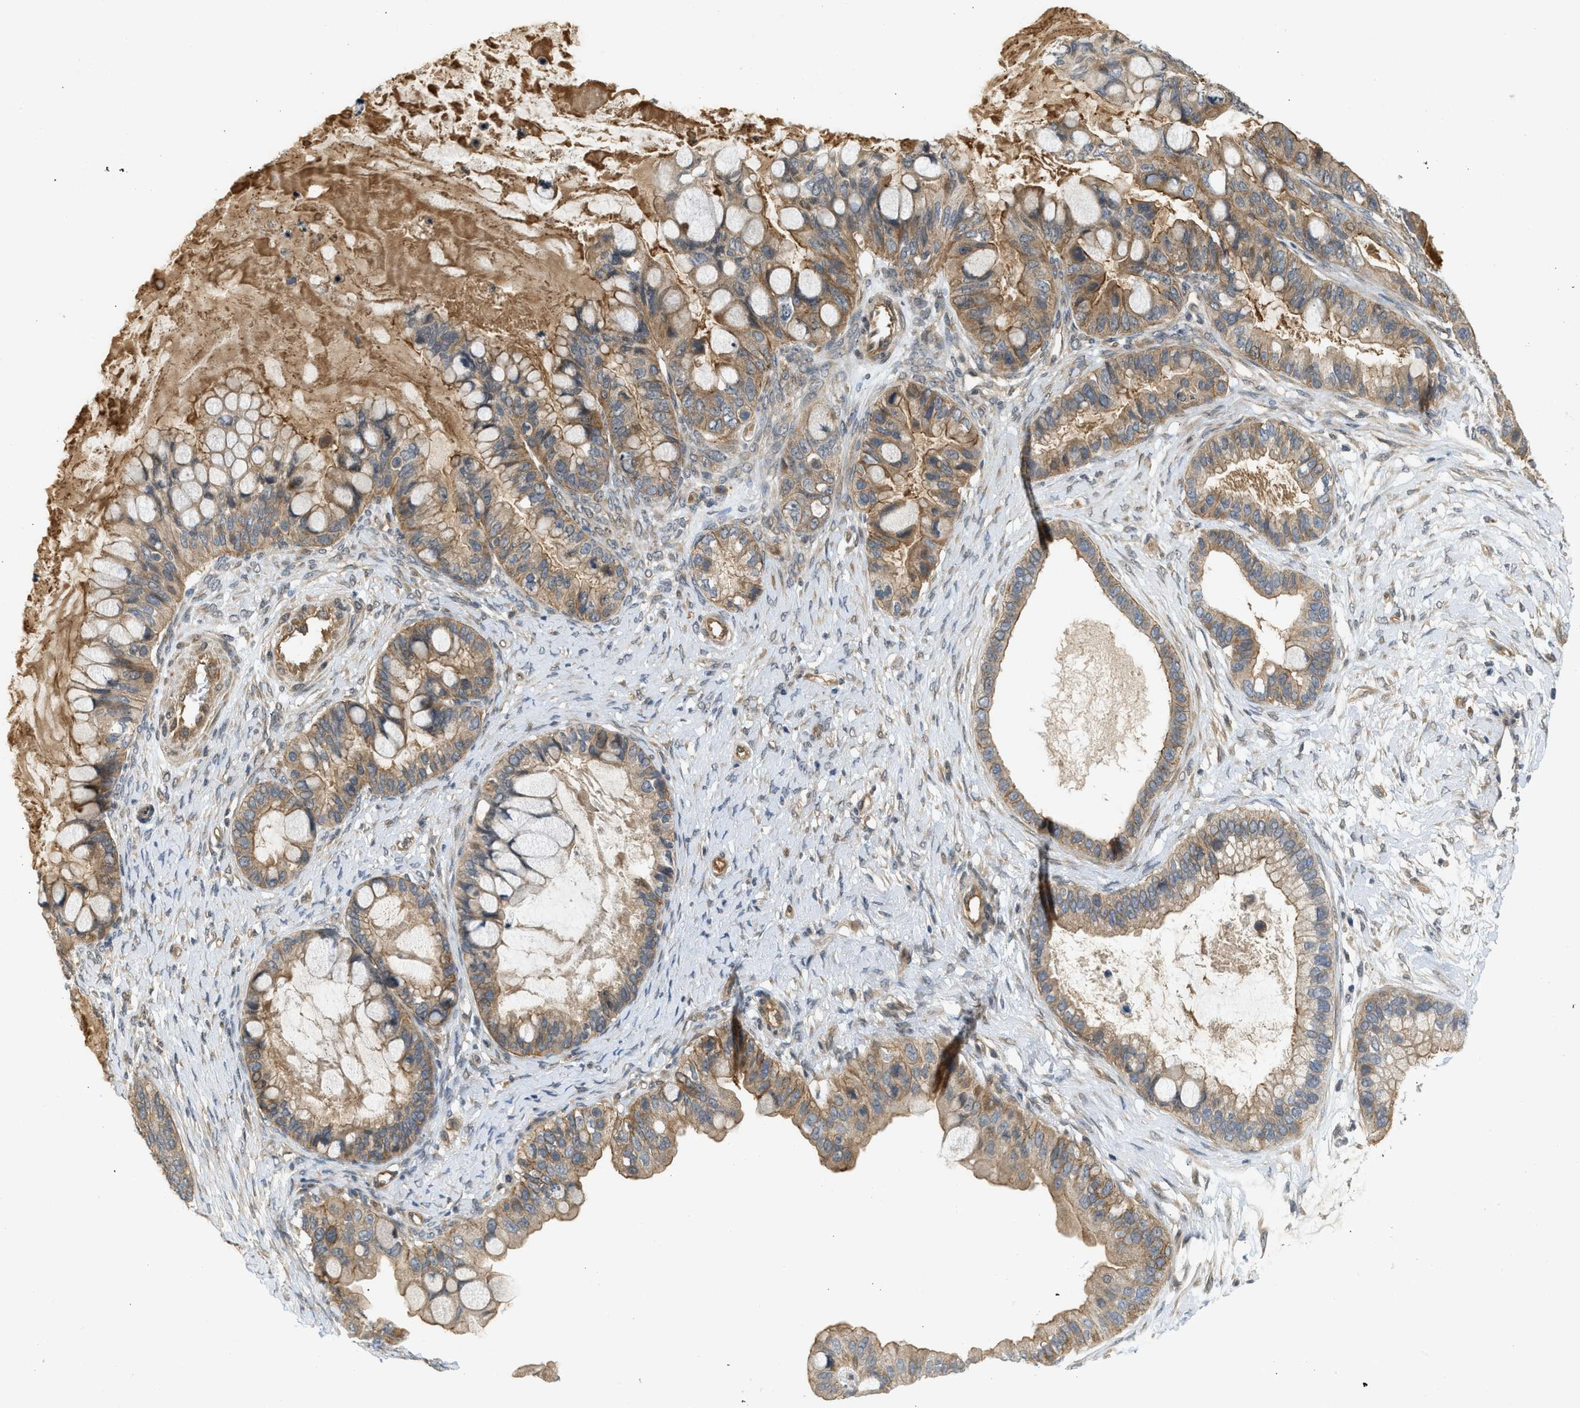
{"staining": {"intensity": "weak", "quantity": ">75%", "location": "cytoplasmic/membranous"}, "tissue": "ovarian cancer", "cell_type": "Tumor cells", "image_type": "cancer", "snomed": [{"axis": "morphology", "description": "Cystadenocarcinoma, mucinous, NOS"}, {"axis": "topography", "description": "Ovary"}], "caption": "A low amount of weak cytoplasmic/membranous expression is appreciated in approximately >75% of tumor cells in ovarian cancer (mucinous cystadenocarcinoma) tissue. (Brightfield microscopy of DAB IHC at high magnification).", "gene": "ADCY8", "patient": {"sex": "female", "age": 80}}